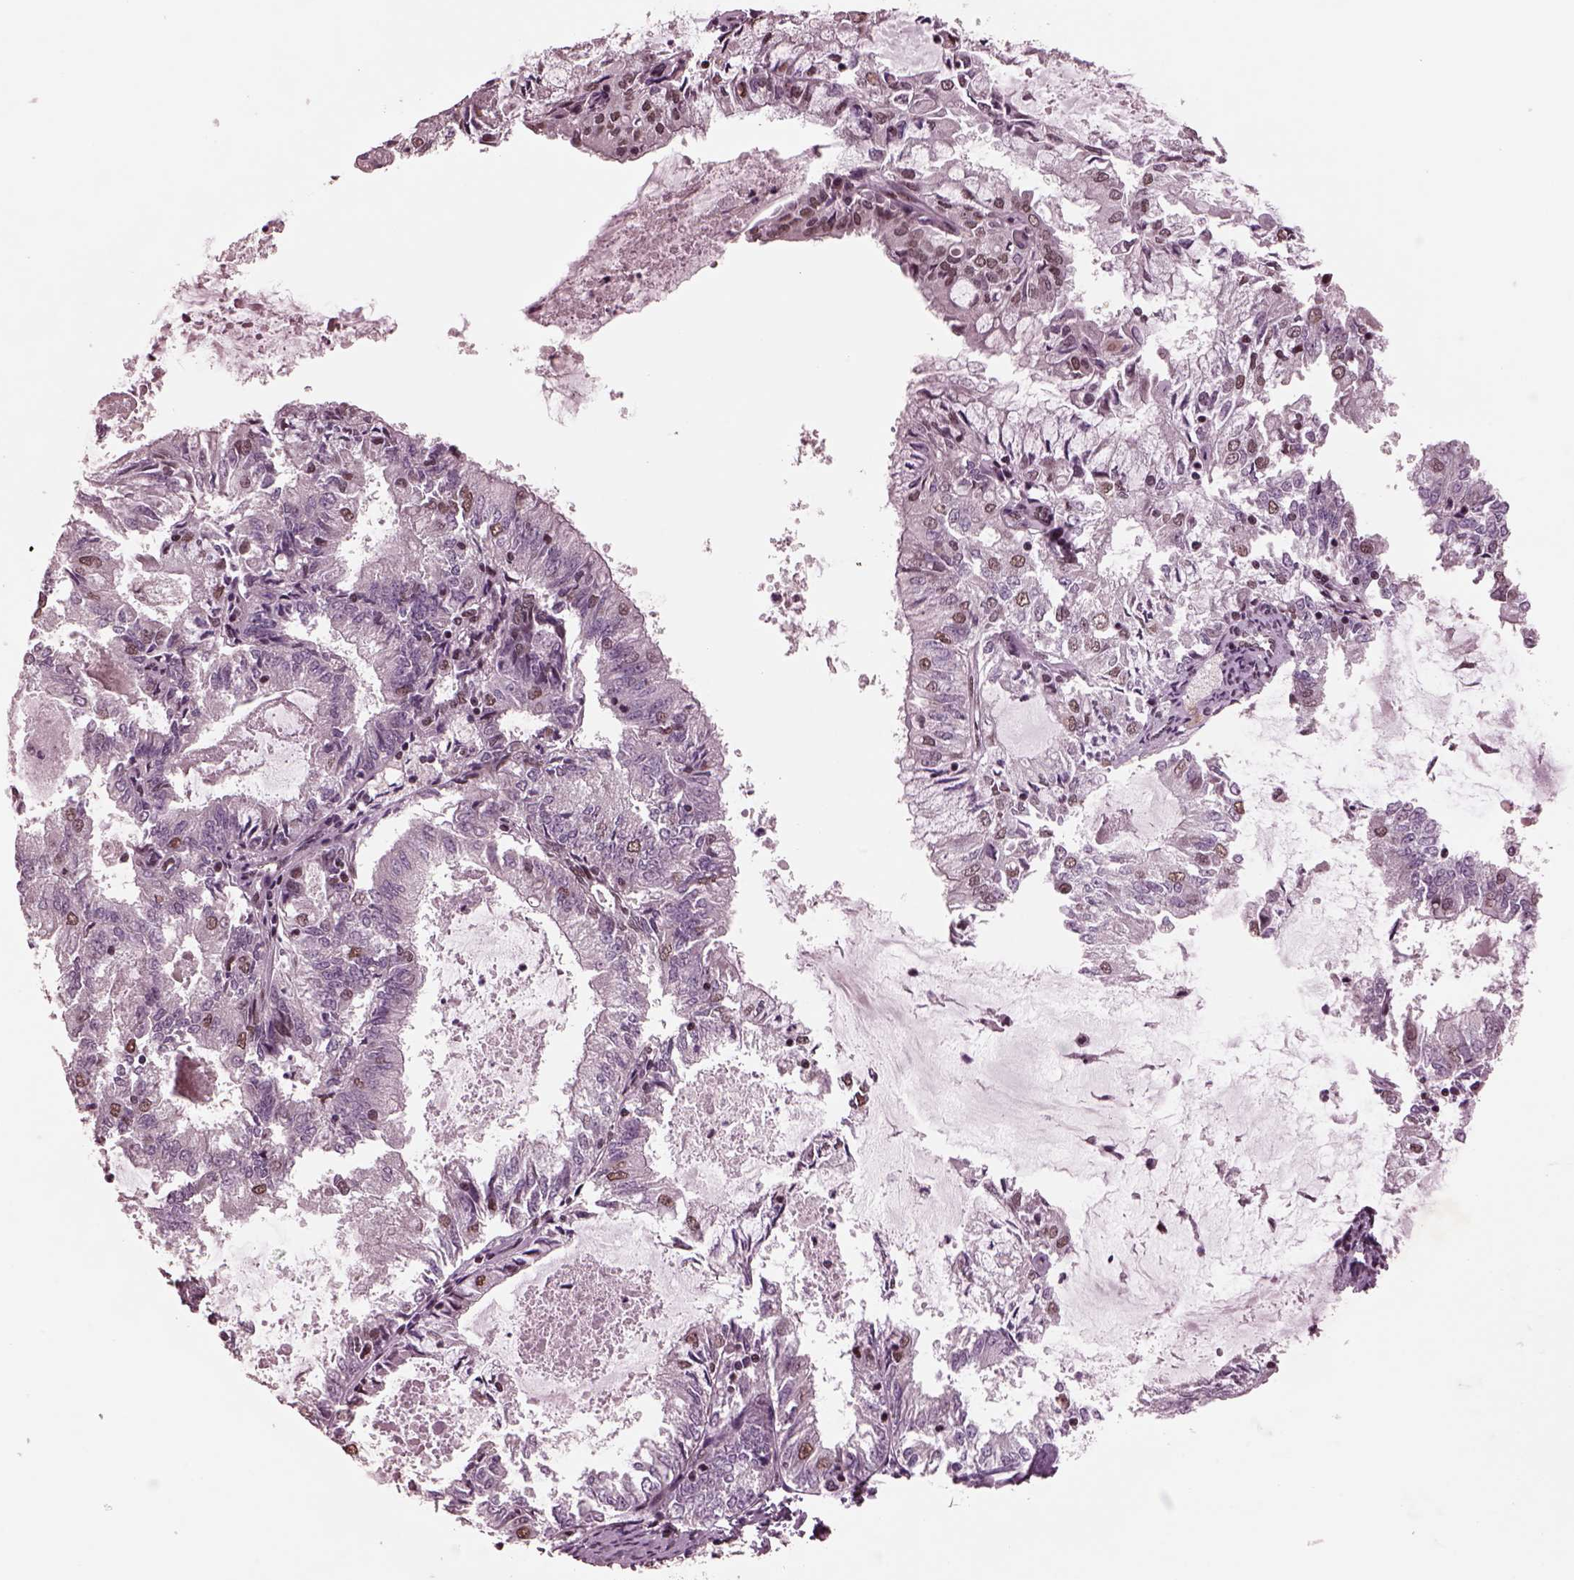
{"staining": {"intensity": "weak", "quantity": "<25%", "location": "nuclear"}, "tissue": "endometrial cancer", "cell_type": "Tumor cells", "image_type": "cancer", "snomed": [{"axis": "morphology", "description": "Adenocarcinoma, NOS"}, {"axis": "topography", "description": "Endometrium"}], "caption": "There is no significant expression in tumor cells of endometrial cancer (adenocarcinoma).", "gene": "NAP1L5", "patient": {"sex": "female", "age": 57}}